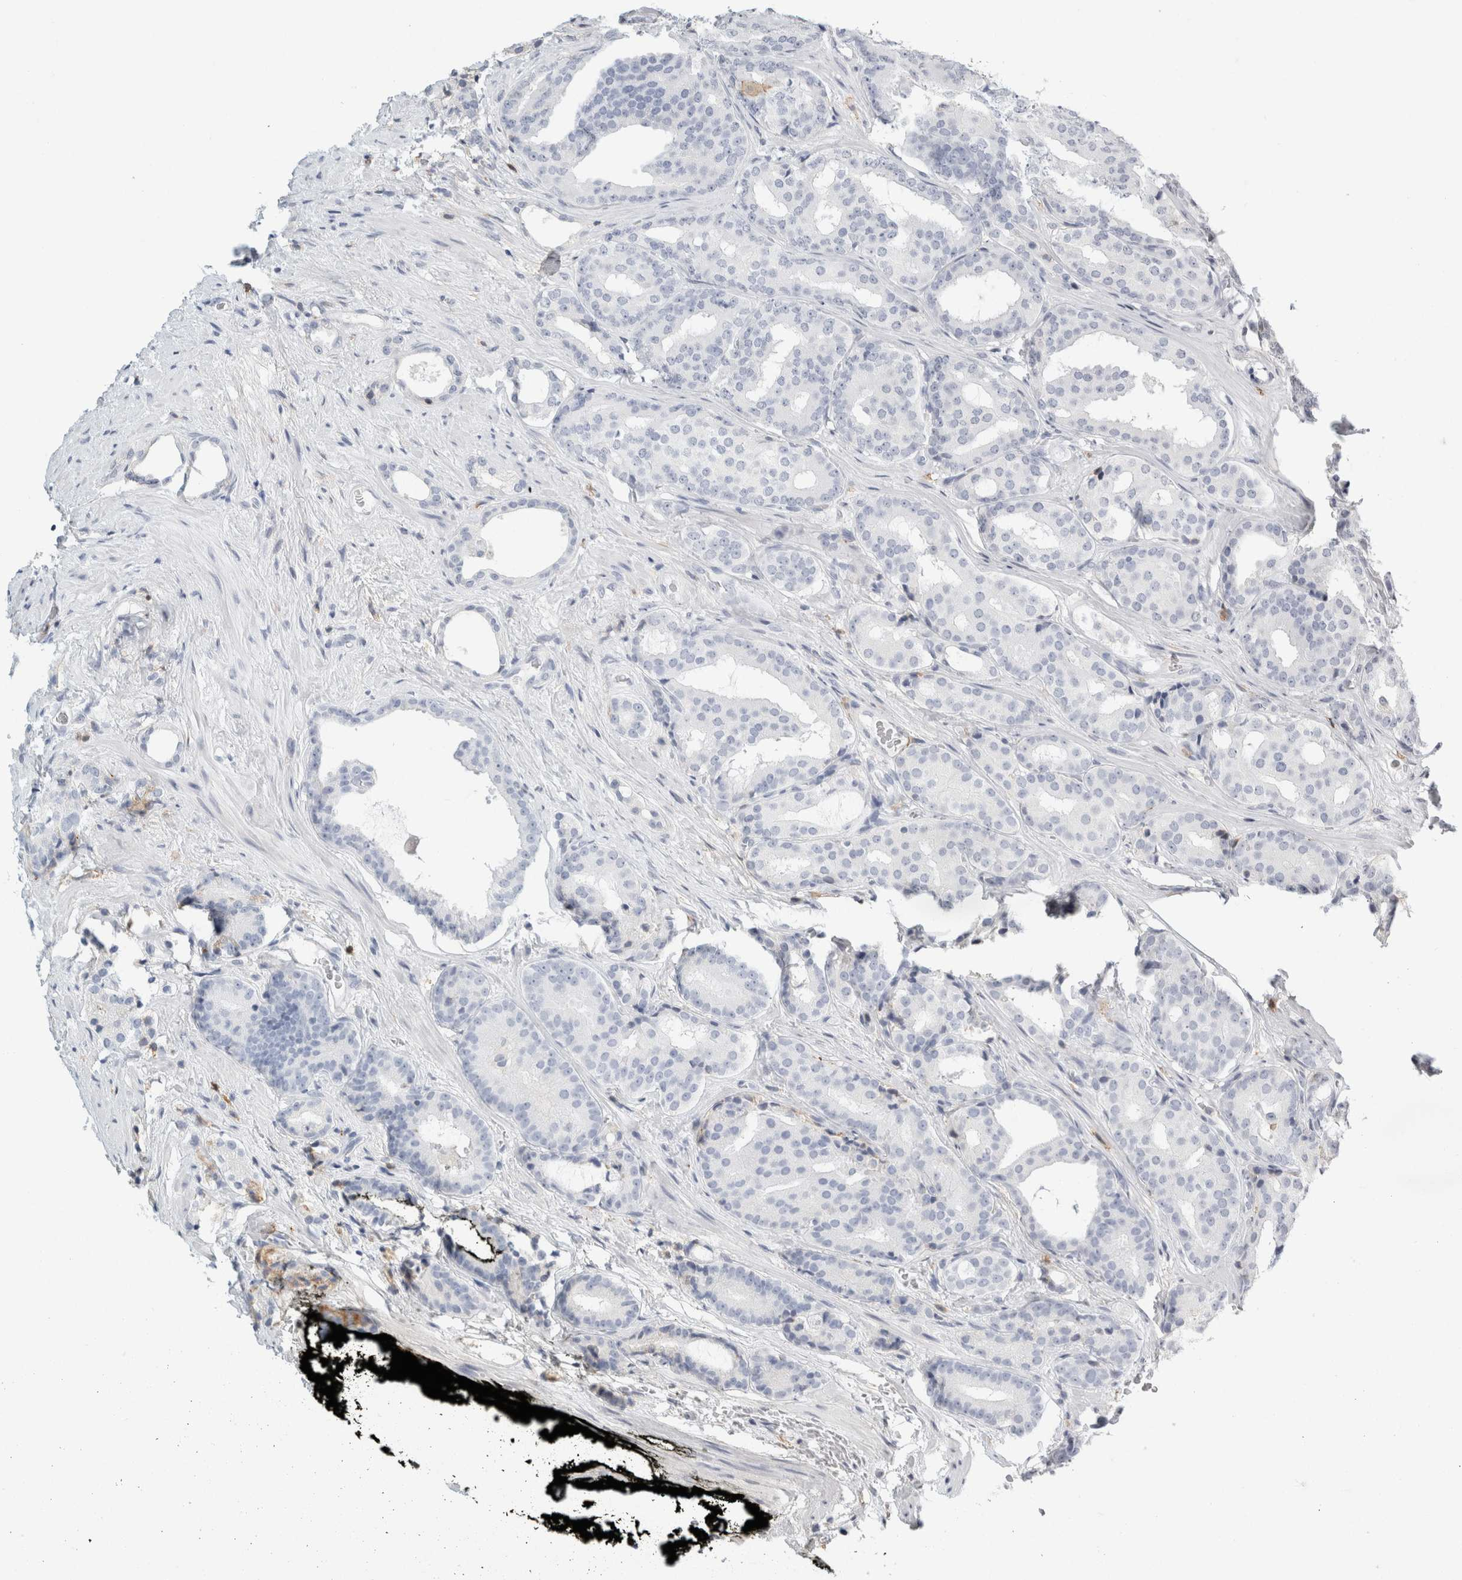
{"staining": {"intensity": "negative", "quantity": "none", "location": "none"}, "tissue": "prostate cancer", "cell_type": "Tumor cells", "image_type": "cancer", "snomed": [{"axis": "morphology", "description": "Adenocarcinoma, High grade"}, {"axis": "topography", "description": "Prostate"}], "caption": "Tumor cells are negative for protein expression in human prostate cancer (high-grade adenocarcinoma).", "gene": "P2RY2", "patient": {"sex": "male", "age": 71}}